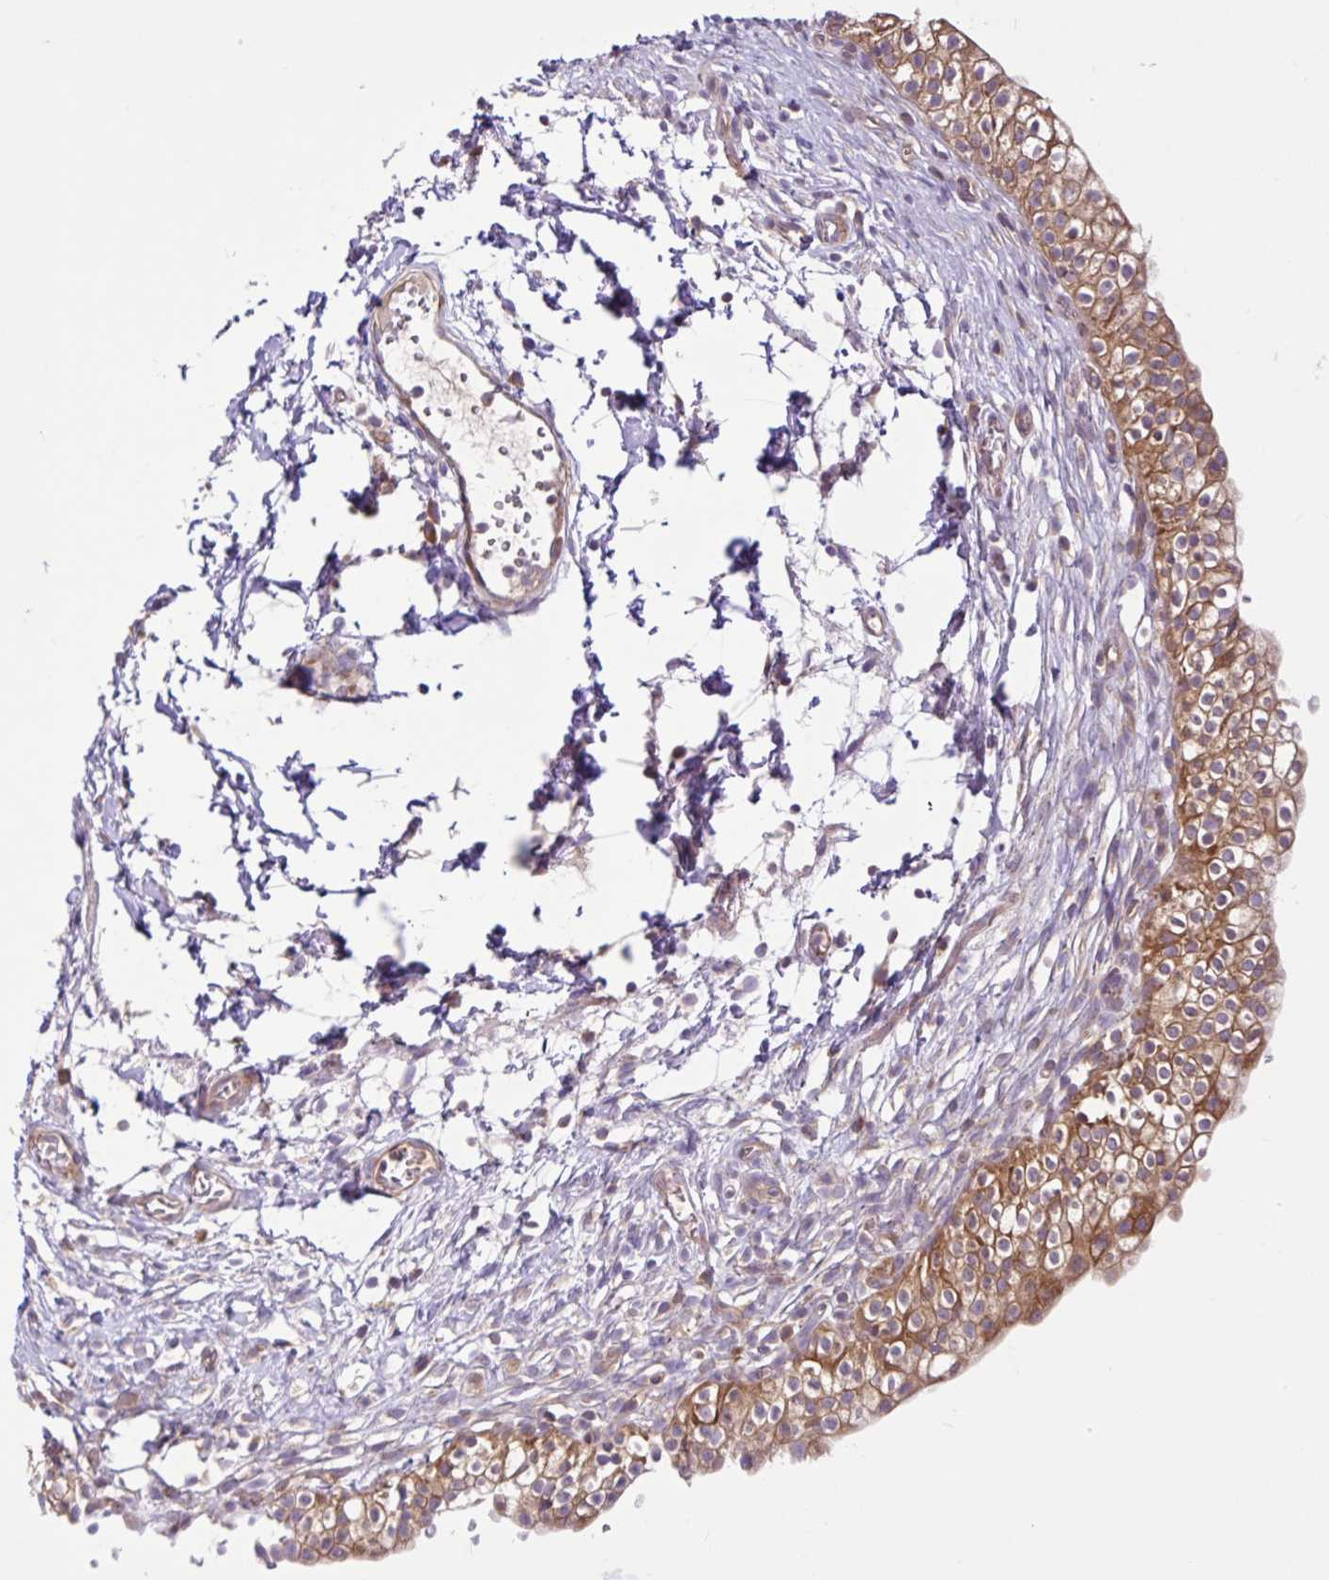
{"staining": {"intensity": "strong", "quantity": ">75%", "location": "cytoplasmic/membranous"}, "tissue": "urinary bladder", "cell_type": "Urothelial cells", "image_type": "normal", "snomed": [{"axis": "morphology", "description": "Normal tissue, NOS"}, {"axis": "topography", "description": "Urinary bladder"}, {"axis": "topography", "description": "Peripheral nerve tissue"}], "caption": "Urinary bladder stained with DAB (3,3'-diaminobenzidine) IHC displays high levels of strong cytoplasmic/membranous positivity in about >75% of urothelial cells. (brown staining indicates protein expression, while blue staining denotes nuclei).", "gene": "LARS1", "patient": {"sex": "male", "age": 55}}